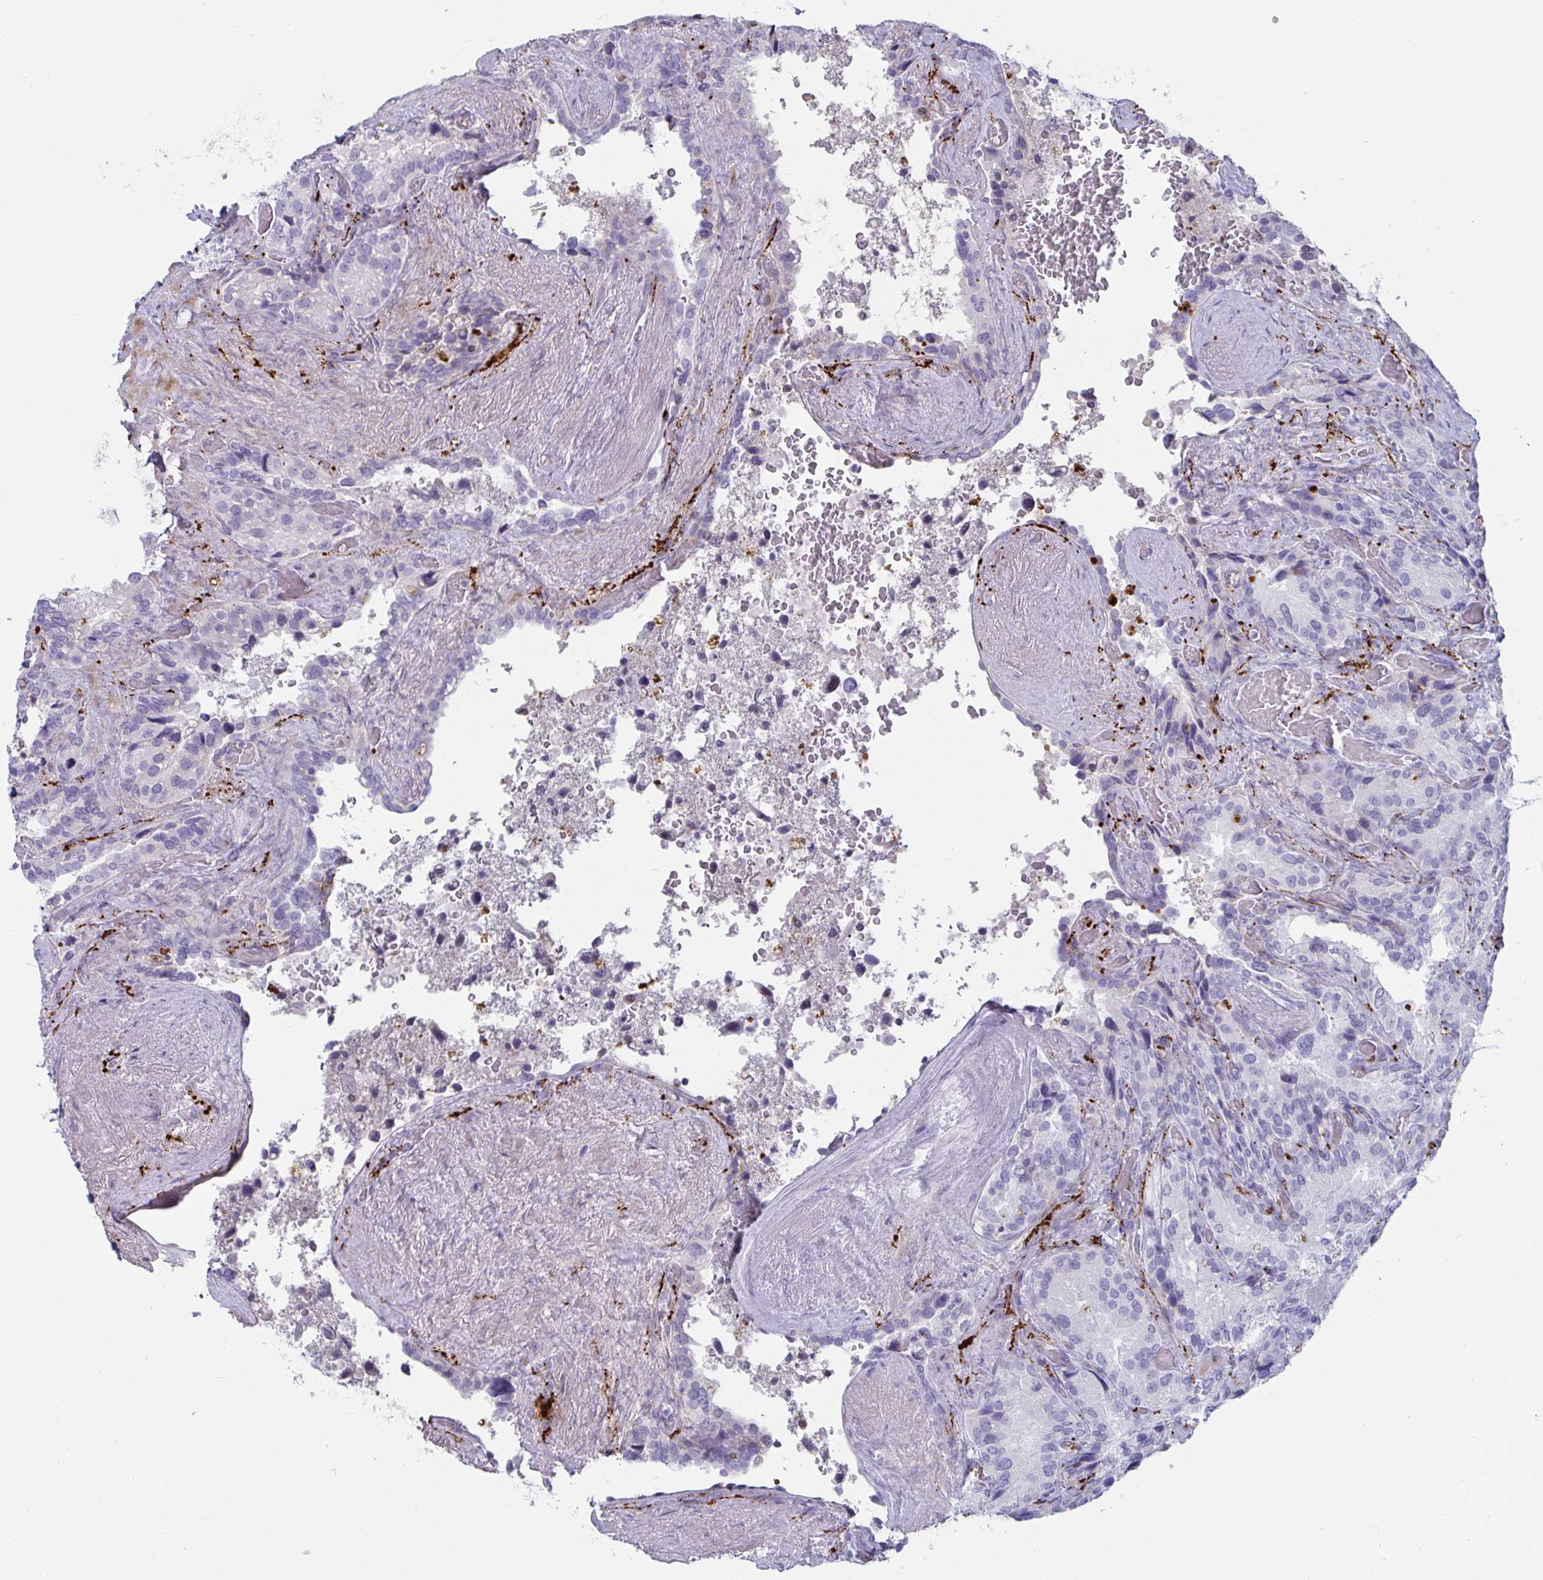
{"staining": {"intensity": "negative", "quantity": "none", "location": "none"}, "tissue": "seminal vesicle", "cell_type": "Glandular cells", "image_type": "normal", "snomed": [{"axis": "morphology", "description": "Normal tissue, NOS"}, {"axis": "topography", "description": "Seminal veicle"}], "caption": "Micrograph shows no significant protein expression in glandular cells of unremarkable seminal vesicle. Brightfield microscopy of immunohistochemistry stained with DAB (3,3'-diaminobenzidine) (brown) and hematoxylin (blue), captured at high magnification.", "gene": "NPY", "patient": {"sex": "male", "age": 60}}